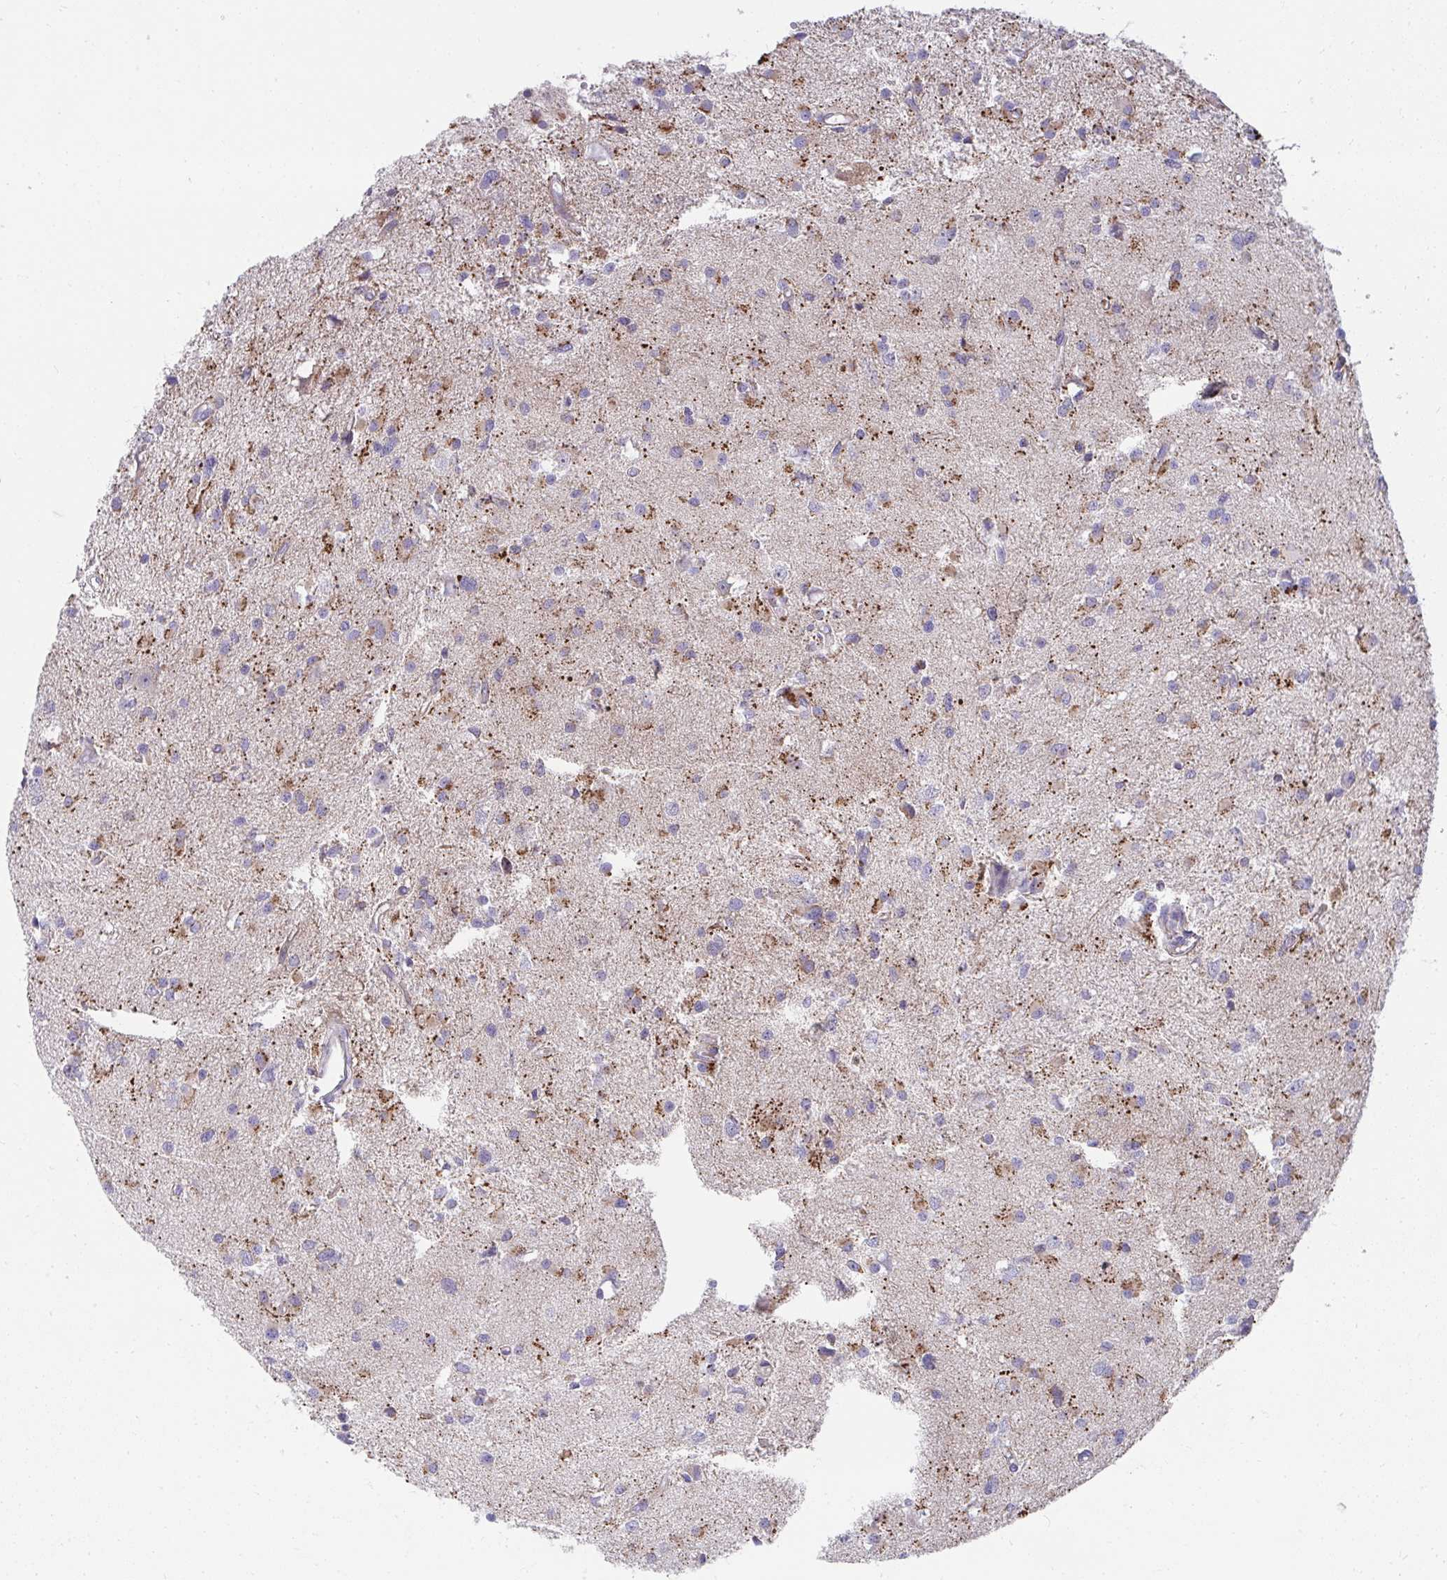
{"staining": {"intensity": "moderate", "quantity": "25%-75%", "location": "cytoplasmic/membranous"}, "tissue": "glioma", "cell_type": "Tumor cells", "image_type": "cancer", "snomed": [{"axis": "morphology", "description": "Glioma, malignant, High grade"}, {"axis": "topography", "description": "Brain"}], "caption": "Immunohistochemical staining of human glioma shows medium levels of moderate cytoplasmic/membranous protein staining in about 25%-75% of tumor cells.", "gene": "PRRG3", "patient": {"sex": "male", "age": 54}}